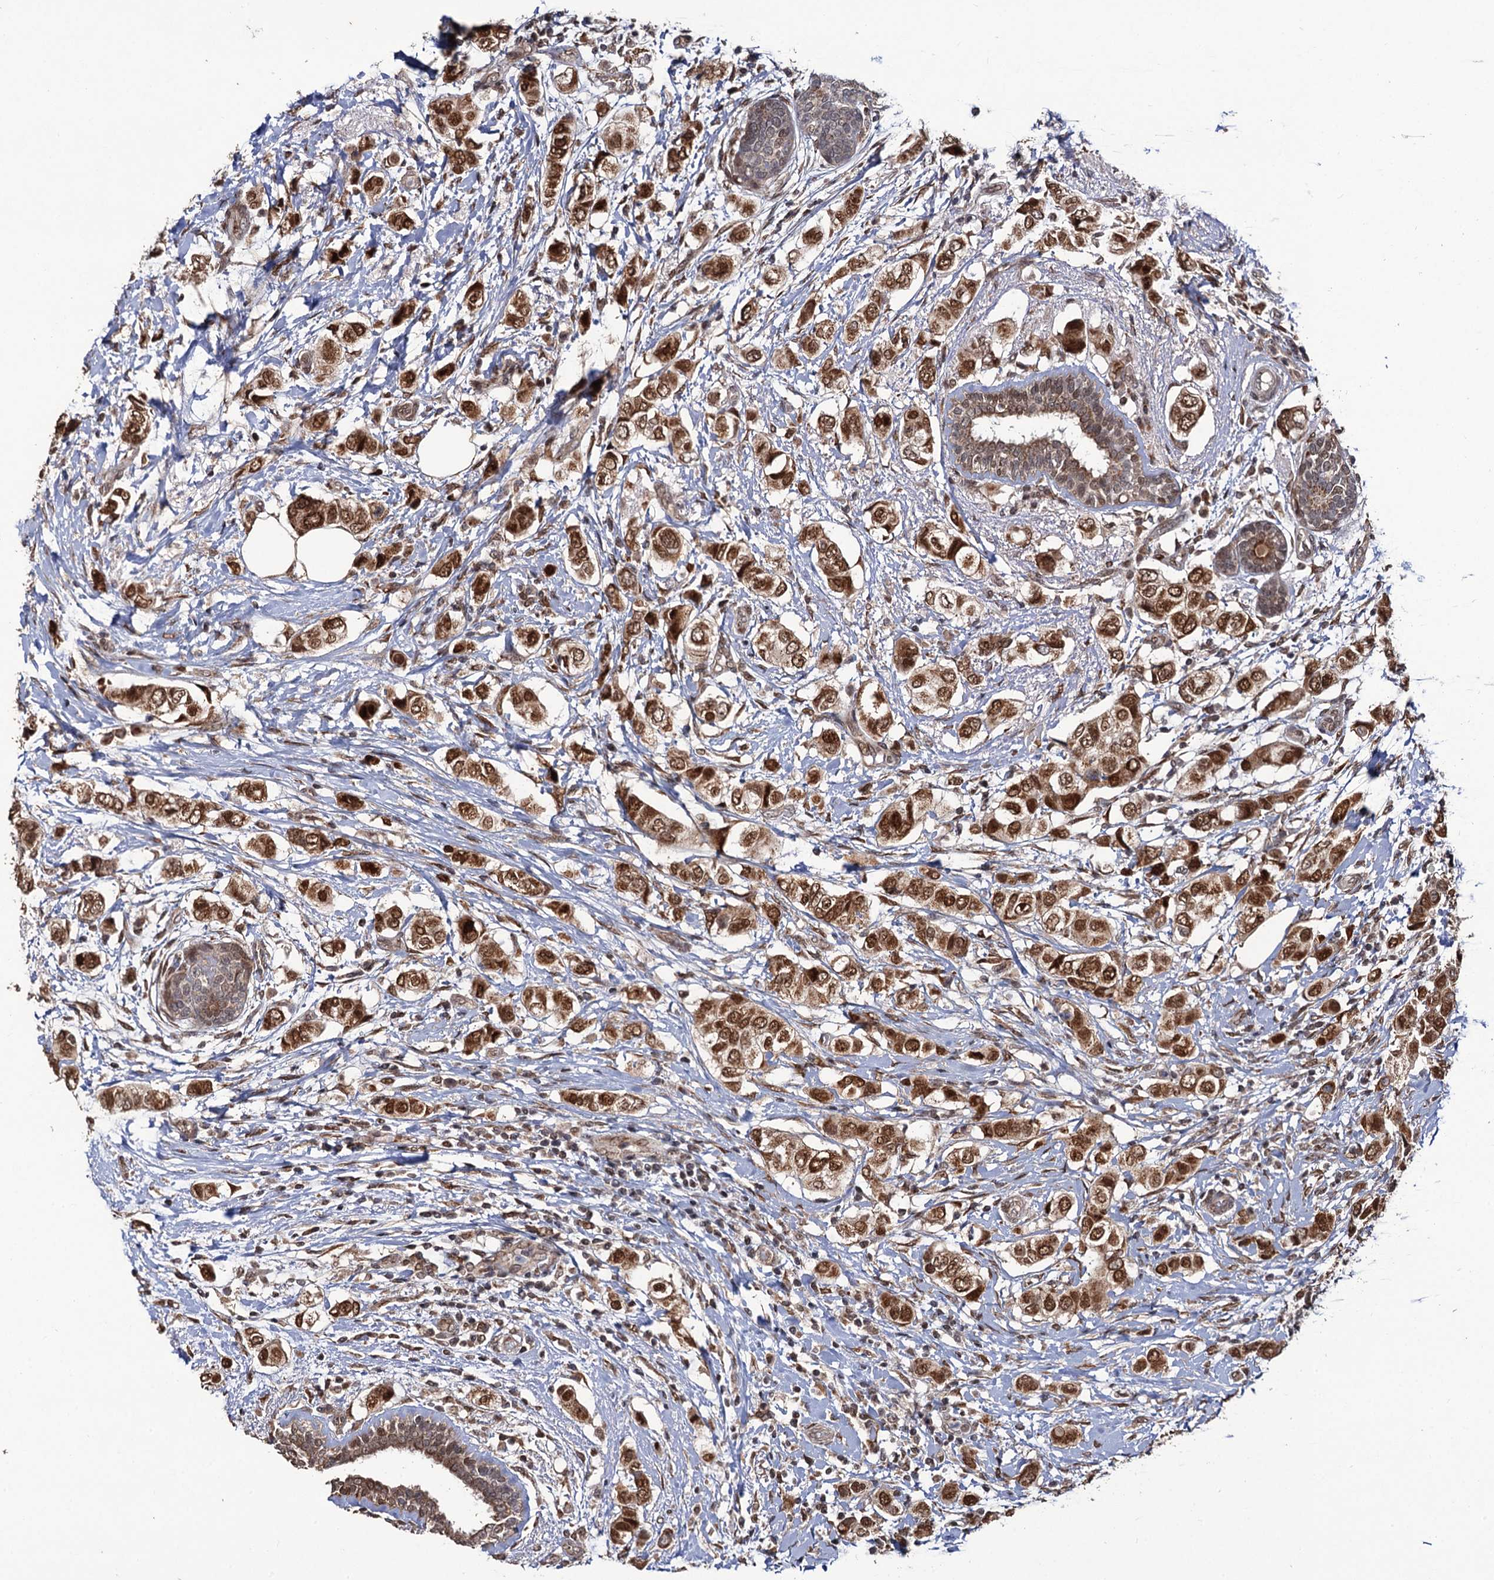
{"staining": {"intensity": "moderate", "quantity": ">75%", "location": "cytoplasmic/membranous,nuclear"}, "tissue": "breast cancer", "cell_type": "Tumor cells", "image_type": "cancer", "snomed": [{"axis": "morphology", "description": "Lobular carcinoma"}, {"axis": "topography", "description": "Breast"}], "caption": "Breast cancer was stained to show a protein in brown. There is medium levels of moderate cytoplasmic/membranous and nuclear staining in about >75% of tumor cells.", "gene": "LRRC63", "patient": {"sex": "female", "age": 51}}